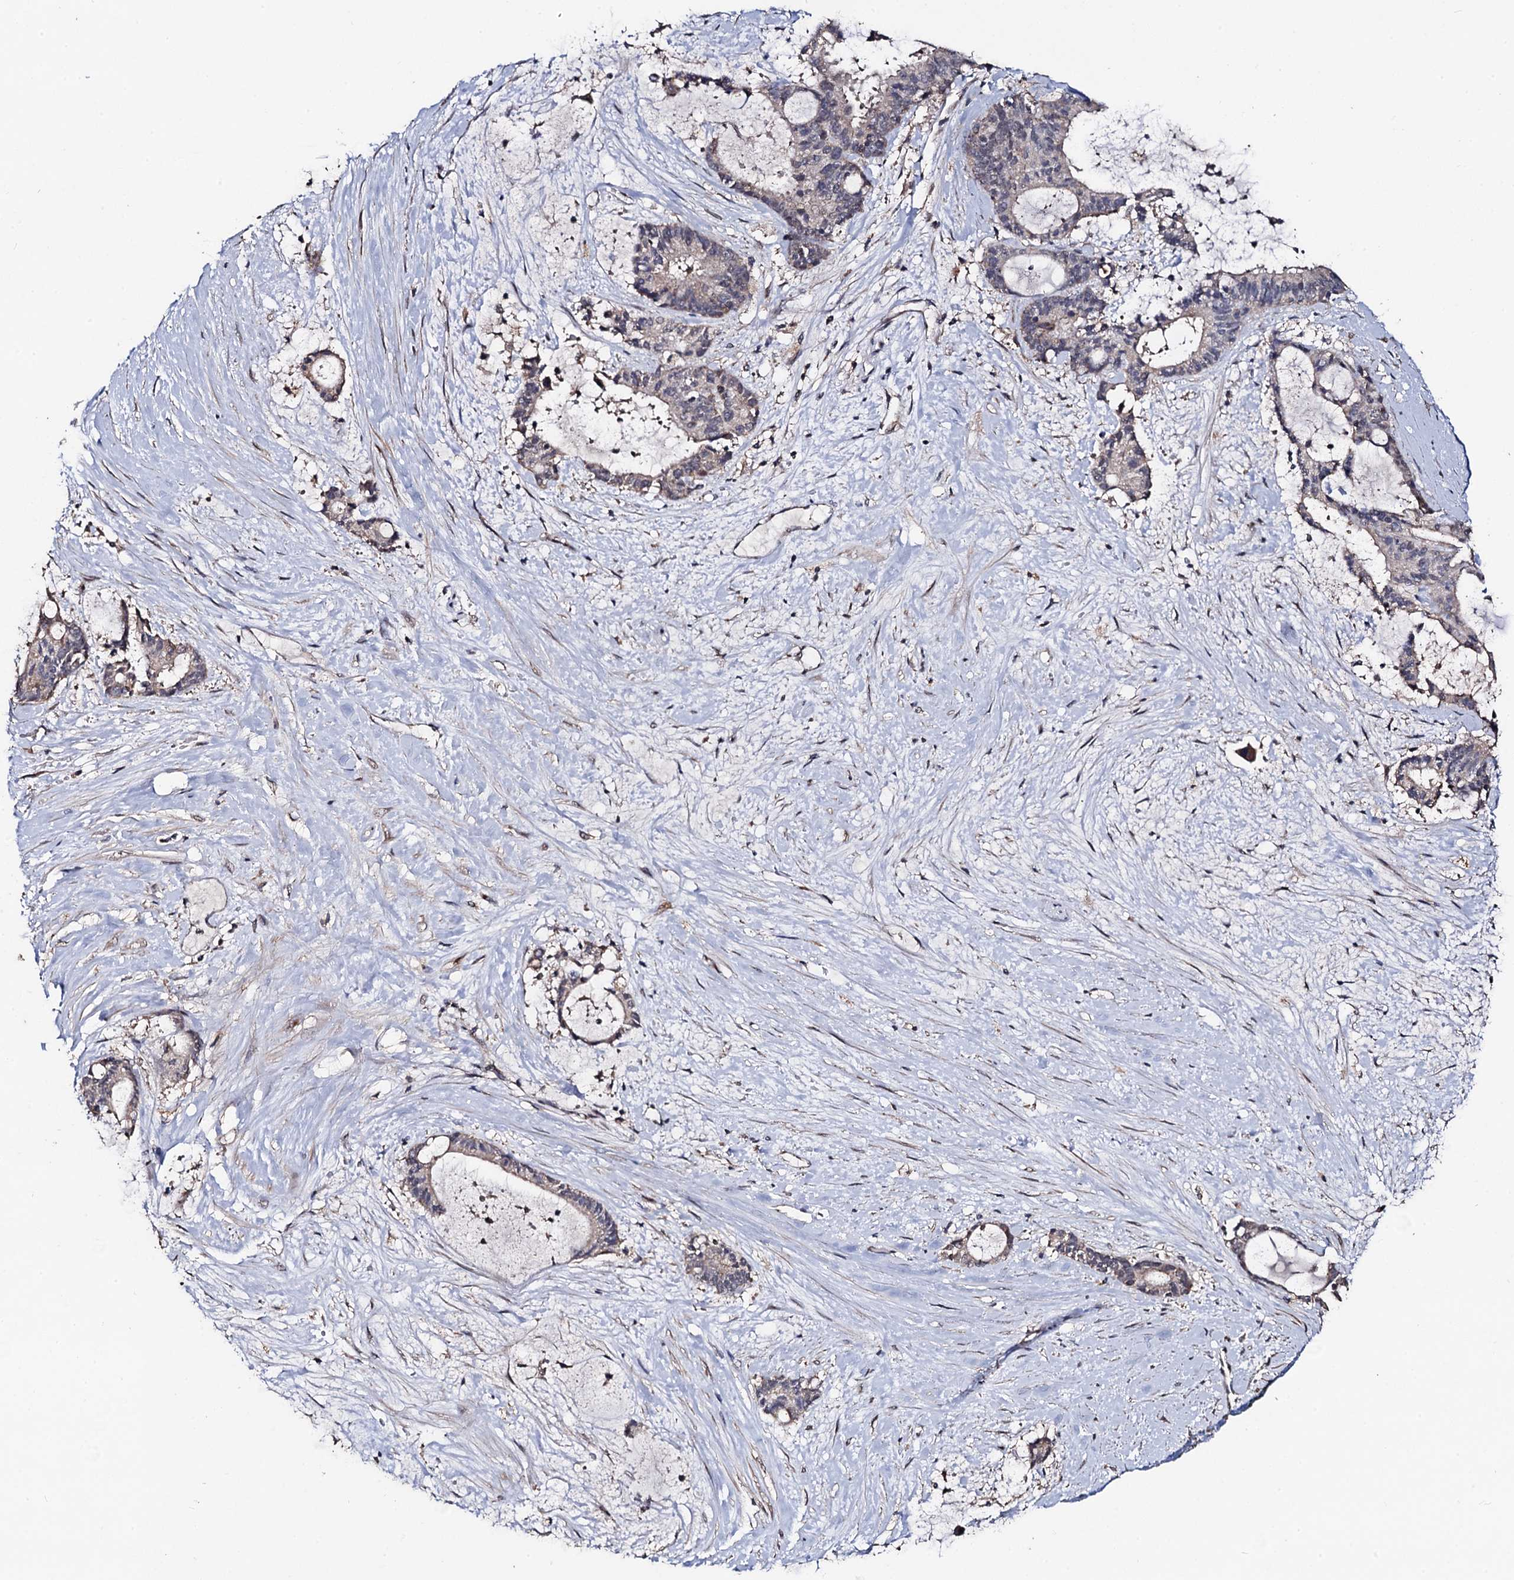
{"staining": {"intensity": "negative", "quantity": "none", "location": "none"}, "tissue": "liver cancer", "cell_type": "Tumor cells", "image_type": "cancer", "snomed": [{"axis": "morphology", "description": "Normal tissue, NOS"}, {"axis": "morphology", "description": "Cholangiocarcinoma"}, {"axis": "topography", "description": "Liver"}, {"axis": "topography", "description": "Peripheral nerve tissue"}], "caption": "Immunohistochemistry of cholangiocarcinoma (liver) demonstrates no staining in tumor cells. The staining is performed using DAB brown chromogen with nuclei counter-stained in using hematoxylin.", "gene": "PPTC7", "patient": {"sex": "female", "age": 73}}